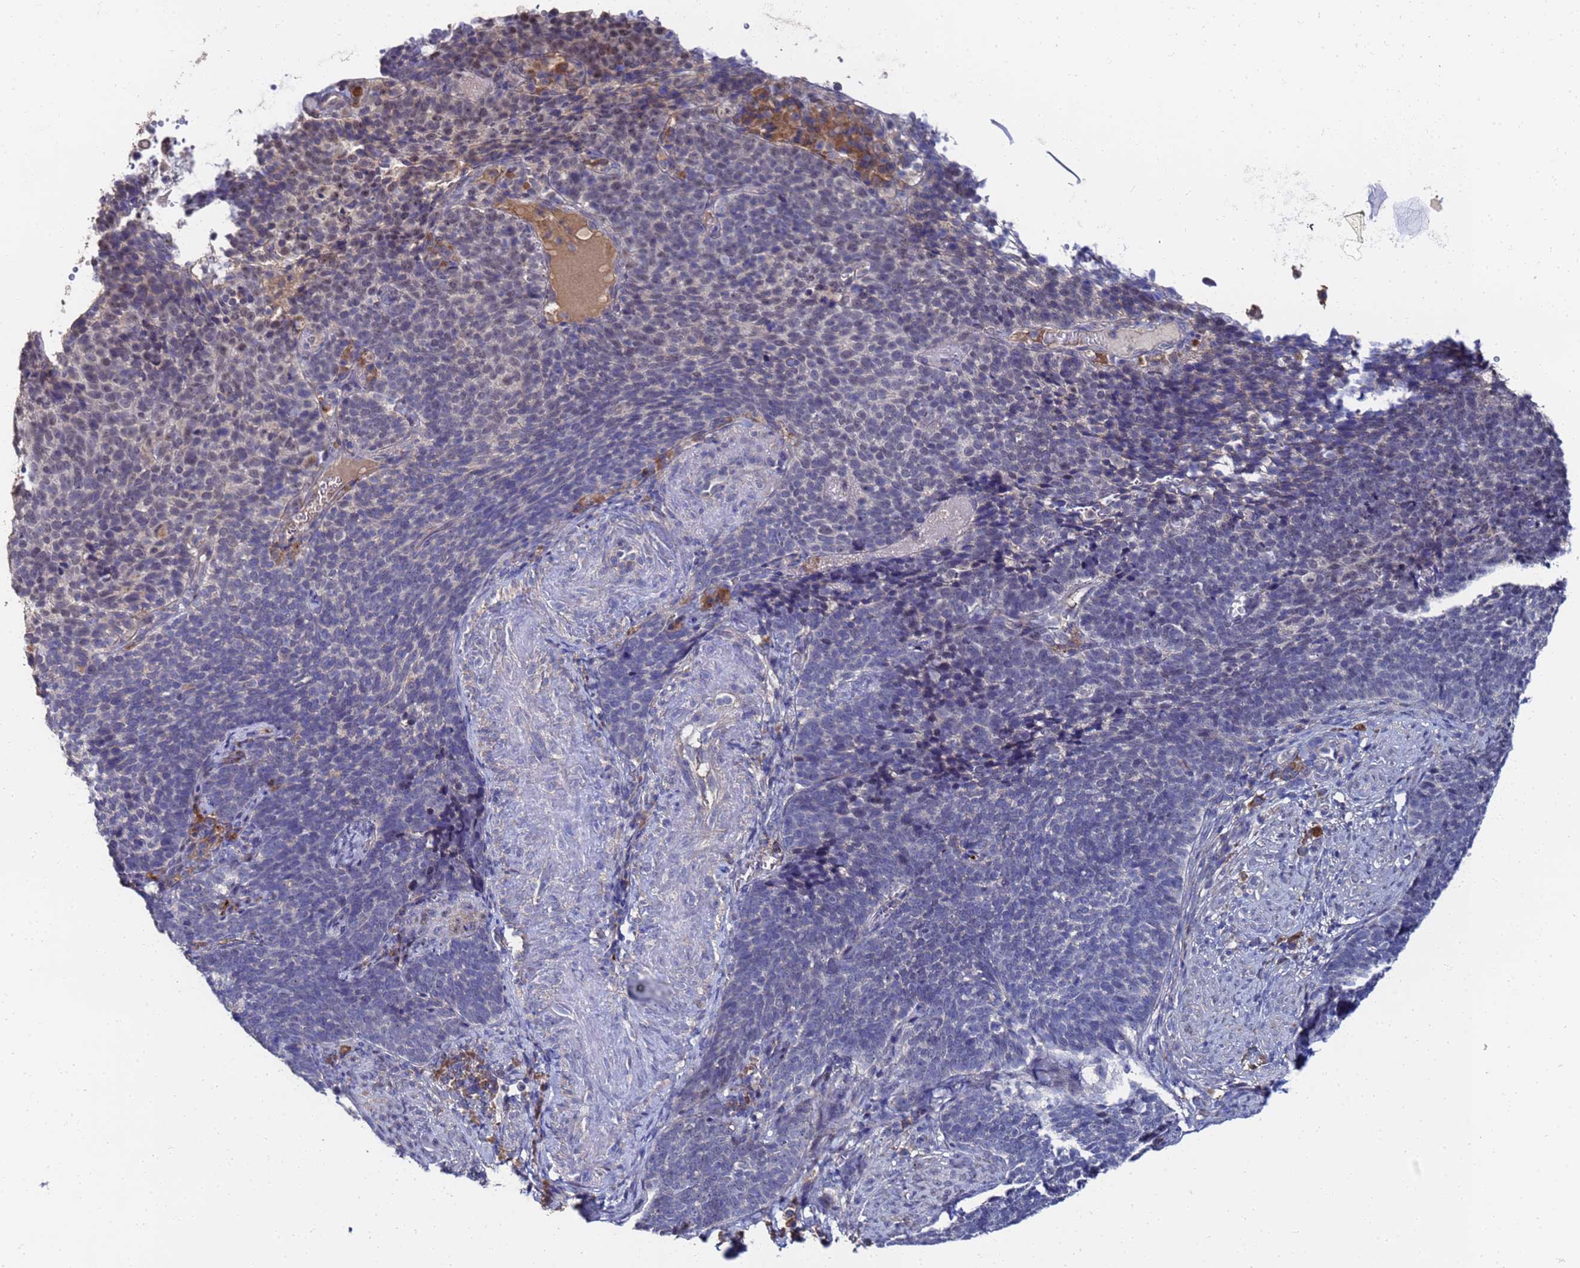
{"staining": {"intensity": "weak", "quantity": "<25%", "location": "nuclear"}, "tissue": "cervical cancer", "cell_type": "Tumor cells", "image_type": "cancer", "snomed": [{"axis": "morphology", "description": "Normal tissue, NOS"}, {"axis": "morphology", "description": "Squamous cell carcinoma, NOS"}, {"axis": "topography", "description": "Cervix"}], "caption": "Immunohistochemical staining of human squamous cell carcinoma (cervical) demonstrates no significant positivity in tumor cells.", "gene": "TCP10L", "patient": {"sex": "female", "age": 39}}